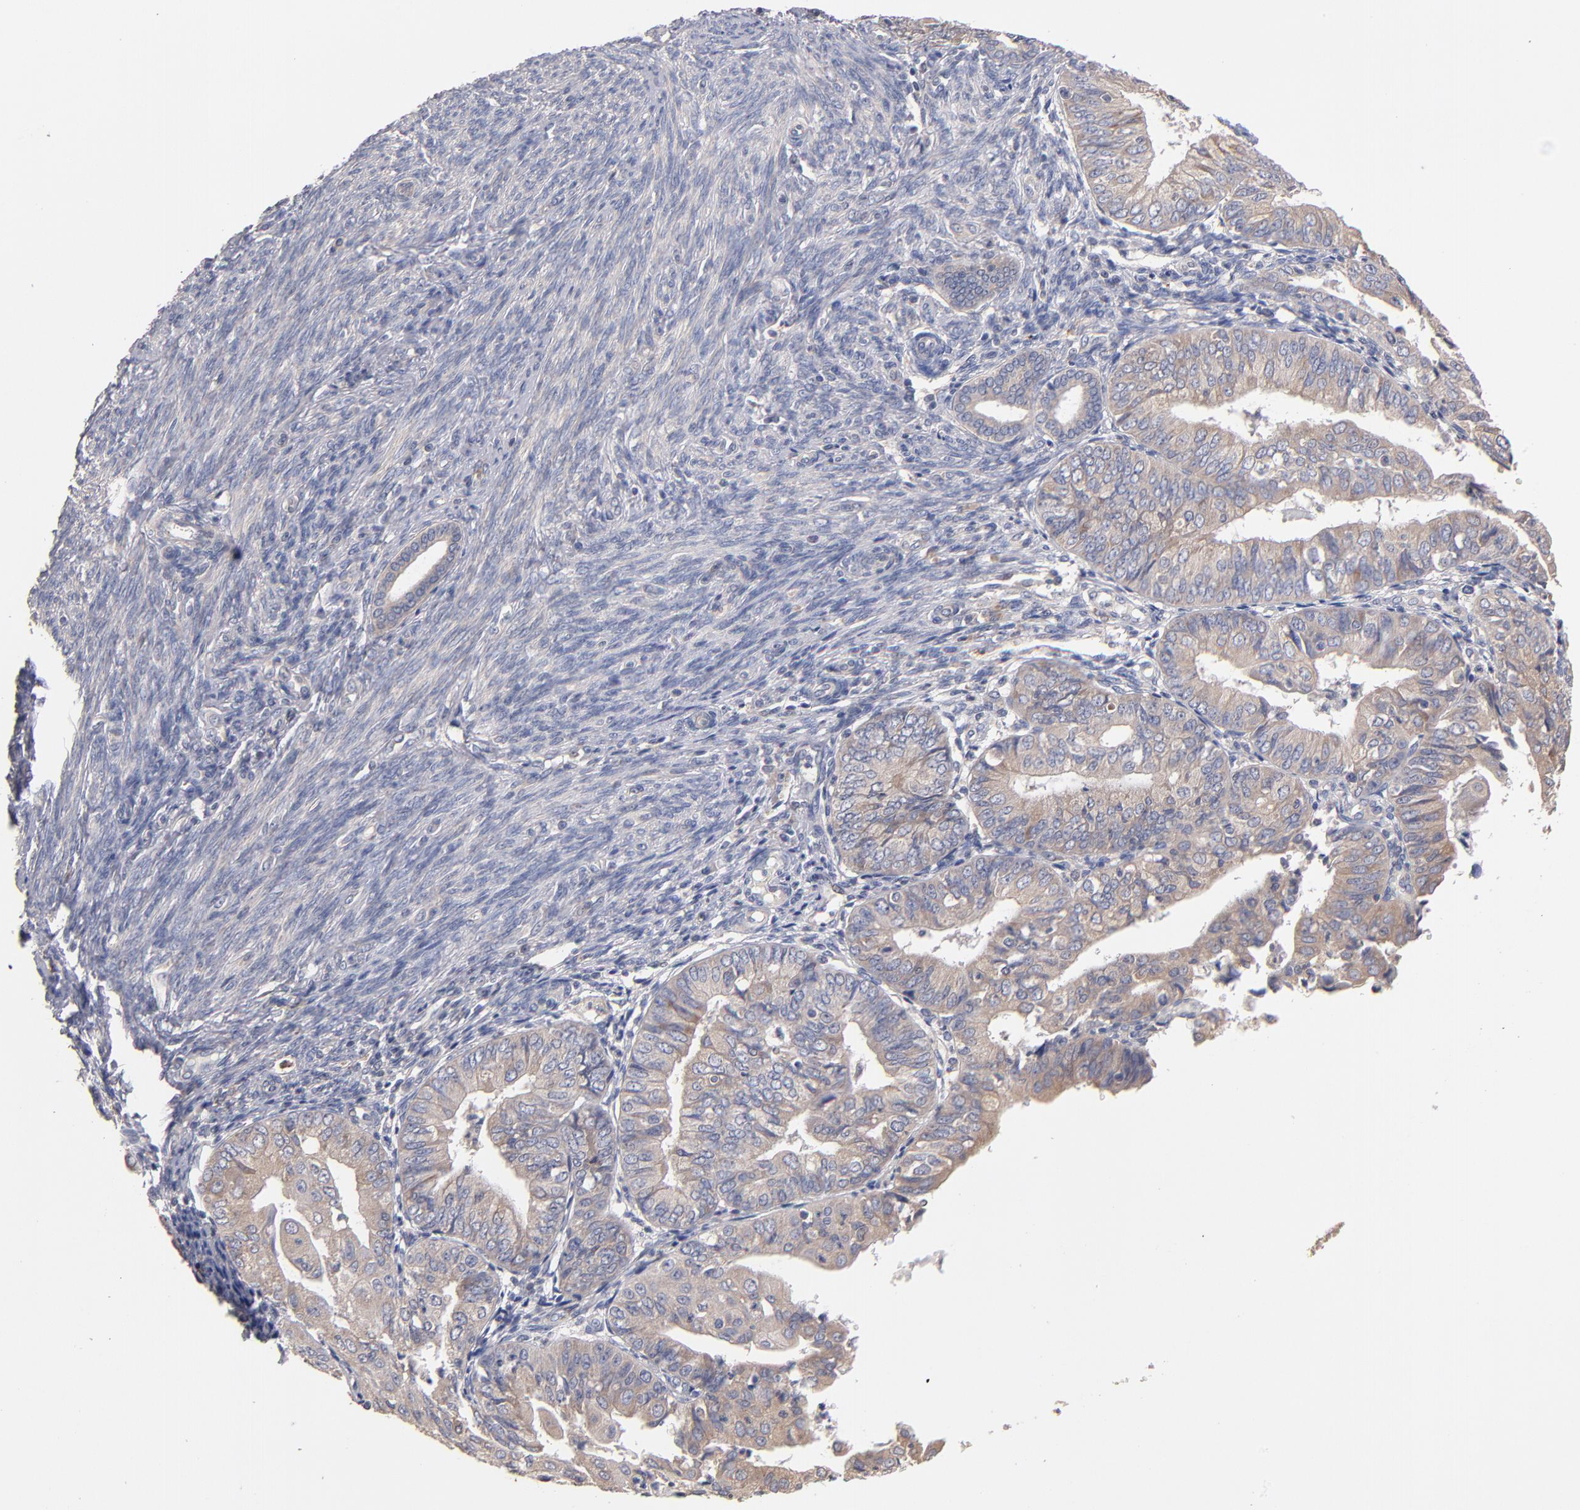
{"staining": {"intensity": "weak", "quantity": ">75%", "location": "cytoplasmic/membranous"}, "tissue": "endometrial cancer", "cell_type": "Tumor cells", "image_type": "cancer", "snomed": [{"axis": "morphology", "description": "Adenocarcinoma, NOS"}, {"axis": "topography", "description": "Endometrium"}], "caption": "Immunohistochemical staining of adenocarcinoma (endometrial) displays low levels of weak cytoplasmic/membranous positivity in approximately >75% of tumor cells.", "gene": "DACT1", "patient": {"sex": "female", "age": 79}}